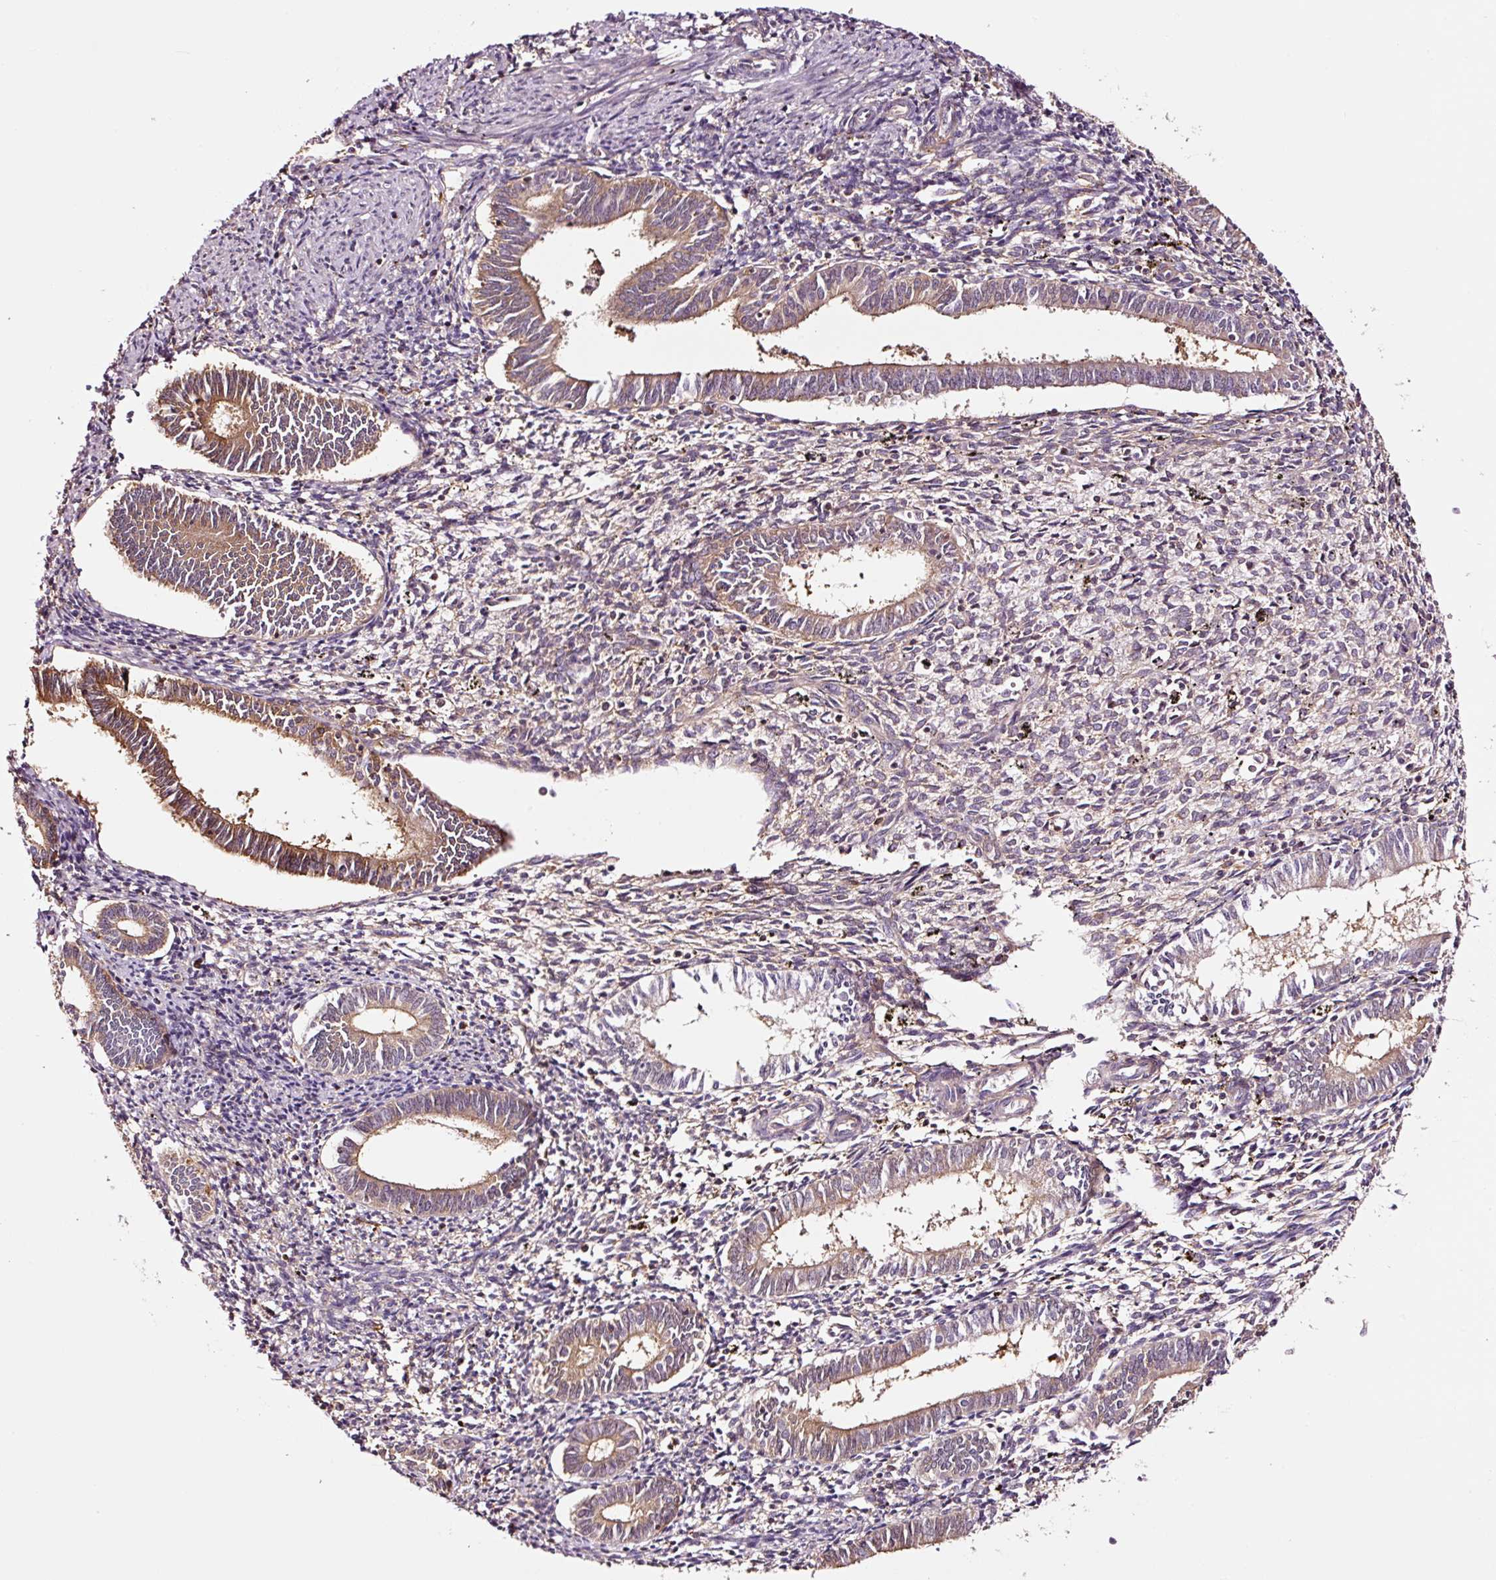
{"staining": {"intensity": "weak", "quantity": "25%-75%", "location": "cytoplasmic/membranous"}, "tissue": "endometrium", "cell_type": "Cells in endometrial stroma", "image_type": "normal", "snomed": [{"axis": "morphology", "description": "Normal tissue, NOS"}, {"axis": "topography", "description": "Endometrium"}], "caption": "High-power microscopy captured an immunohistochemistry histopathology image of benign endometrium, revealing weak cytoplasmic/membranous staining in about 25%-75% of cells in endometrial stroma.", "gene": "METAP1", "patient": {"sex": "female", "age": 41}}